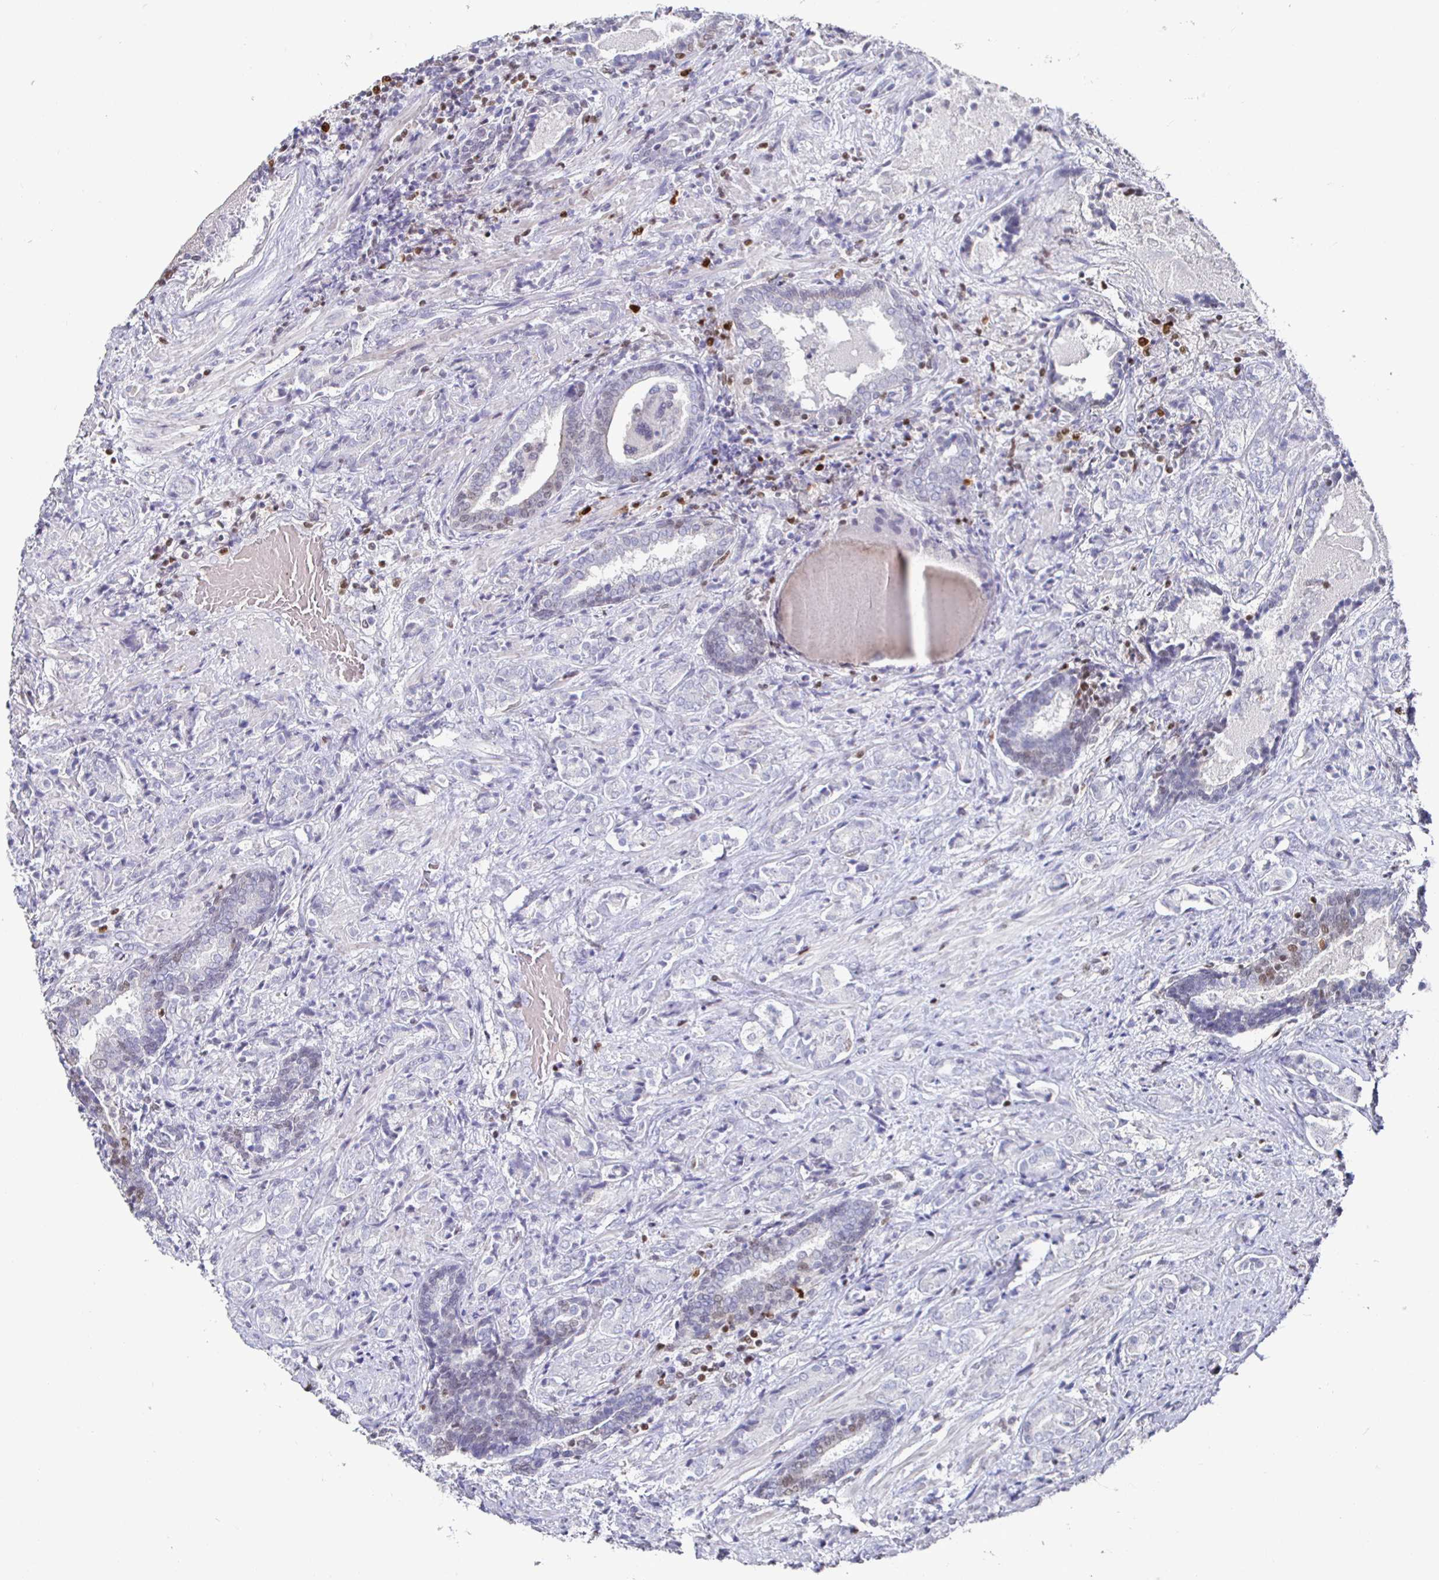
{"staining": {"intensity": "negative", "quantity": "none", "location": "none"}, "tissue": "prostate cancer", "cell_type": "Tumor cells", "image_type": "cancer", "snomed": [{"axis": "morphology", "description": "Adenocarcinoma, High grade"}, {"axis": "topography", "description": "Prostate"}], "caption": "DAB immunohistochemical staining of high-grade adenocarcinoma (prostate) demonstrates no significant staining in tumor cells.", "gene": "RUNX2", "patient": {"sex": "male", "age": 62}}